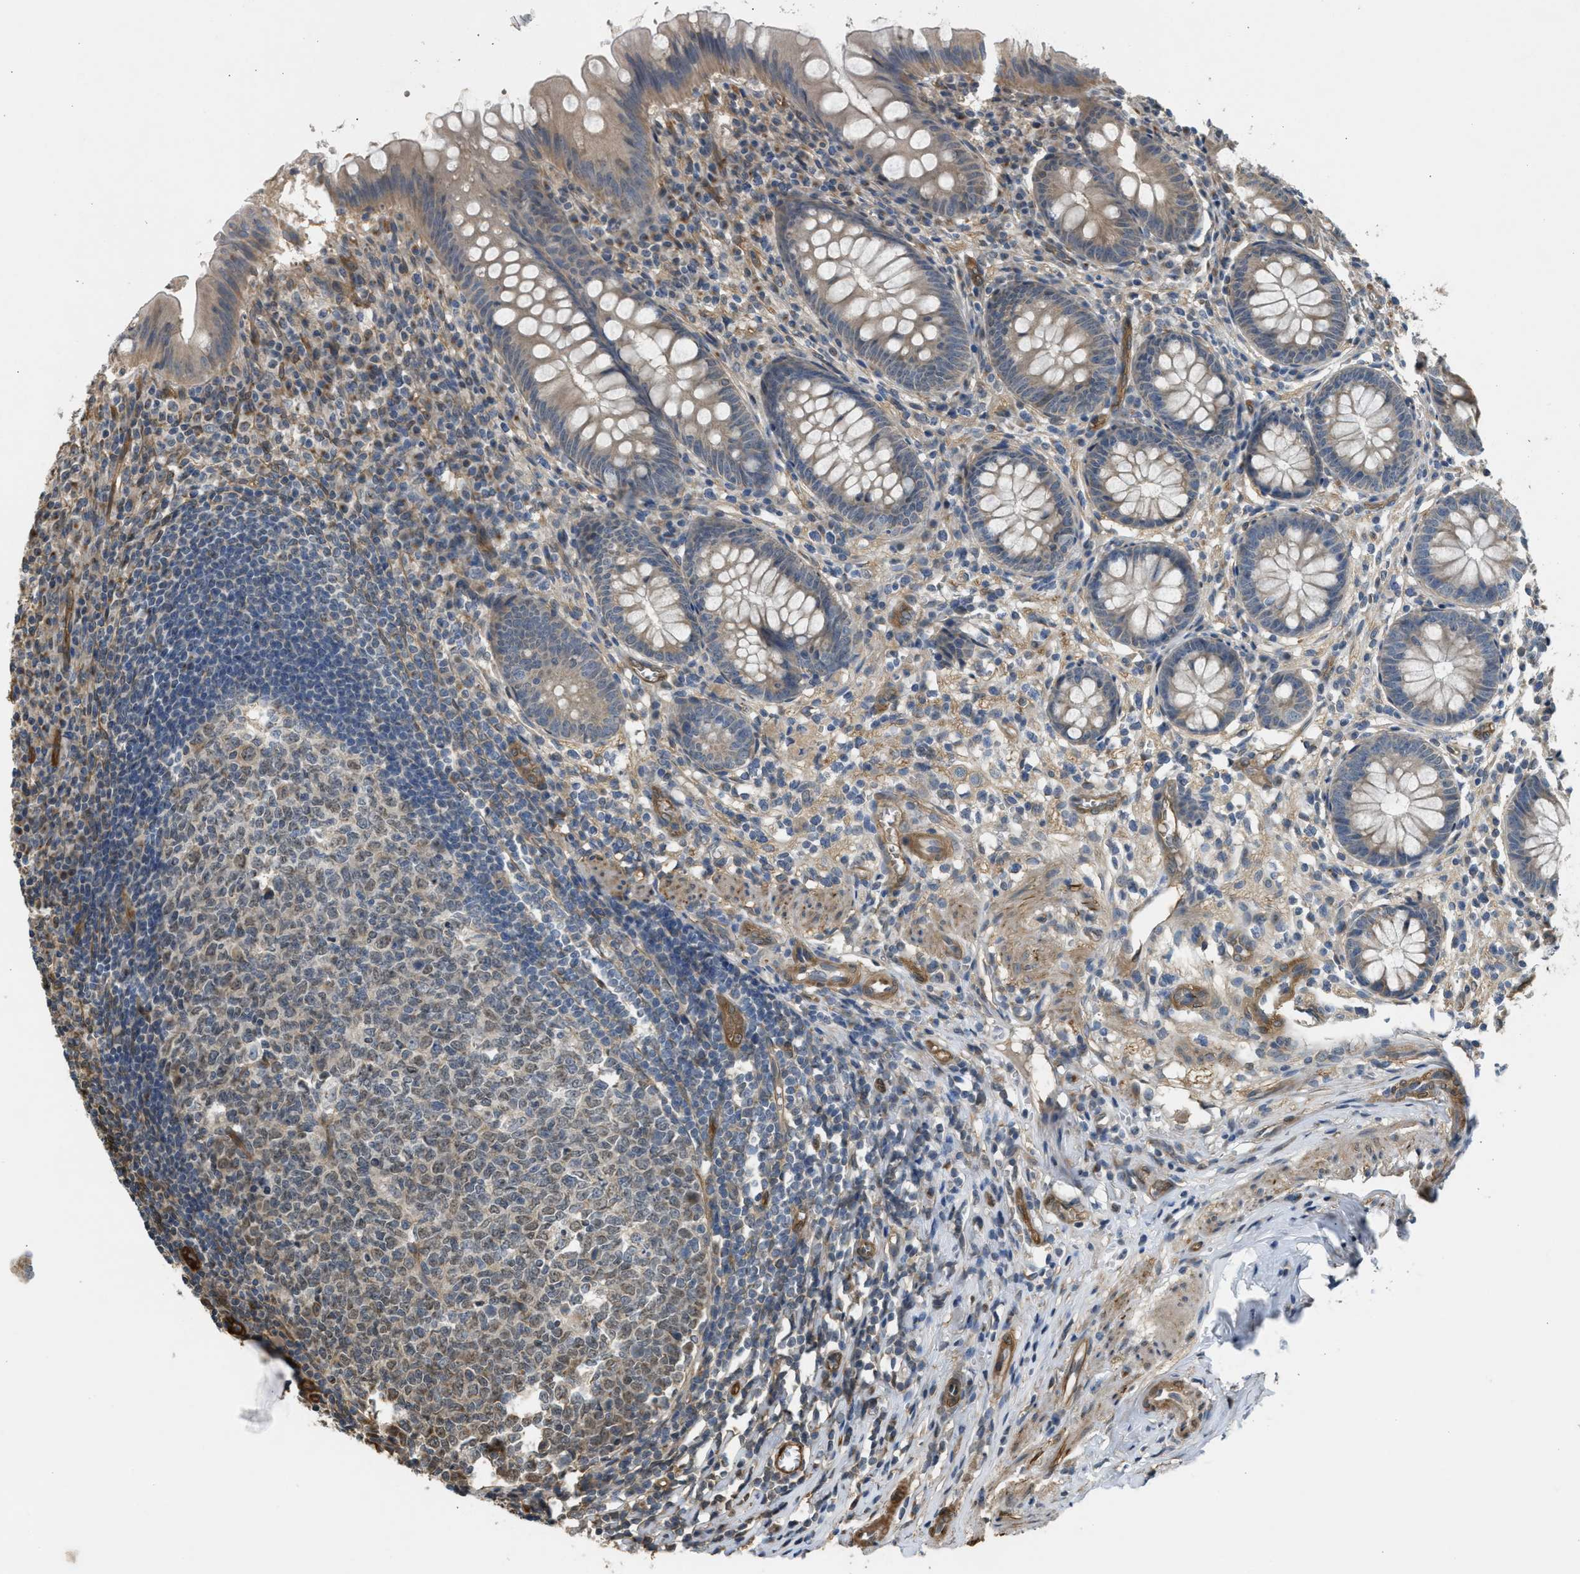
{"staining": {"intensity": "weak", "quantity": ">75%", "location": "cytoplasmic/membranous"}, "tissue": "appendix", "cell_type": "Glandular cells", "image_type": "normal", "snomed": [{"axis": "morphology", "description": "Normal tissue, NOS"}, {"axis": "topography", "description": "Appendix"}], "caption": "DAB (3,3'-diaminobenzidine) immunohistochemical staining of unremarkable human appendix shows weak cytoplasmic/membranous protein expression in about >75% of glandular cells.", "gene": "BAG3", "patient": {"sex": "male", "age": 56}}